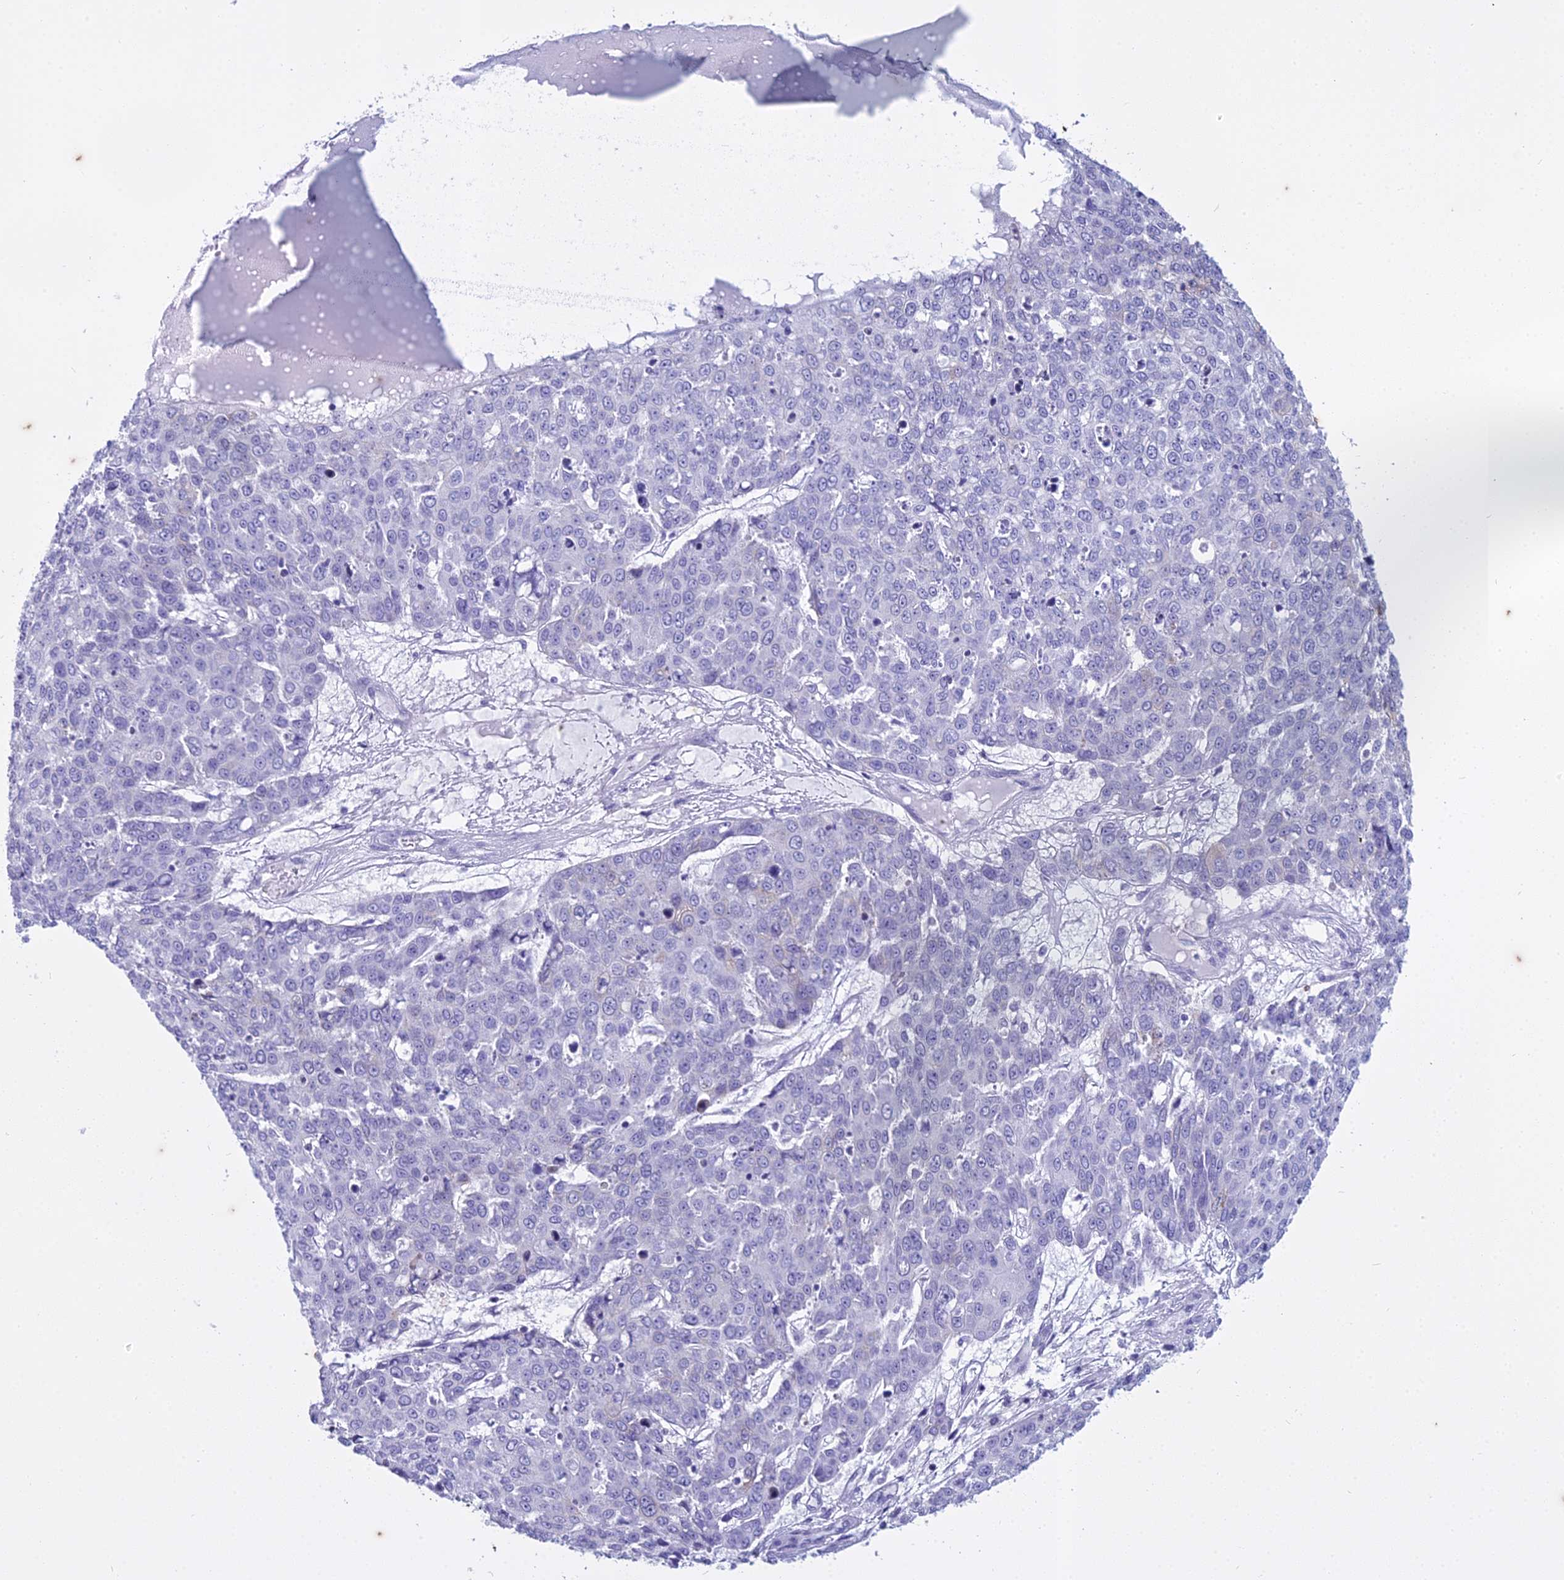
{"staining": {"intensity": "negative", "quantity": "none", "location": "none"}, "tissue": "skin cancer", "cell_type": "Tumor cells", "image_type": "cancer", "snomed": [{"axis": "morphology", "description": "Squamous cell carcinoma, NOS"}, {"axis": "topography", "description": "Skin"}], "caption": "Skin squamous cell carcinoma was stained to show a protein in brown. There is no significant positivity in tumor cells.", "gene": "HMGB4", "patient": {"sex": "male", "age": 71}}